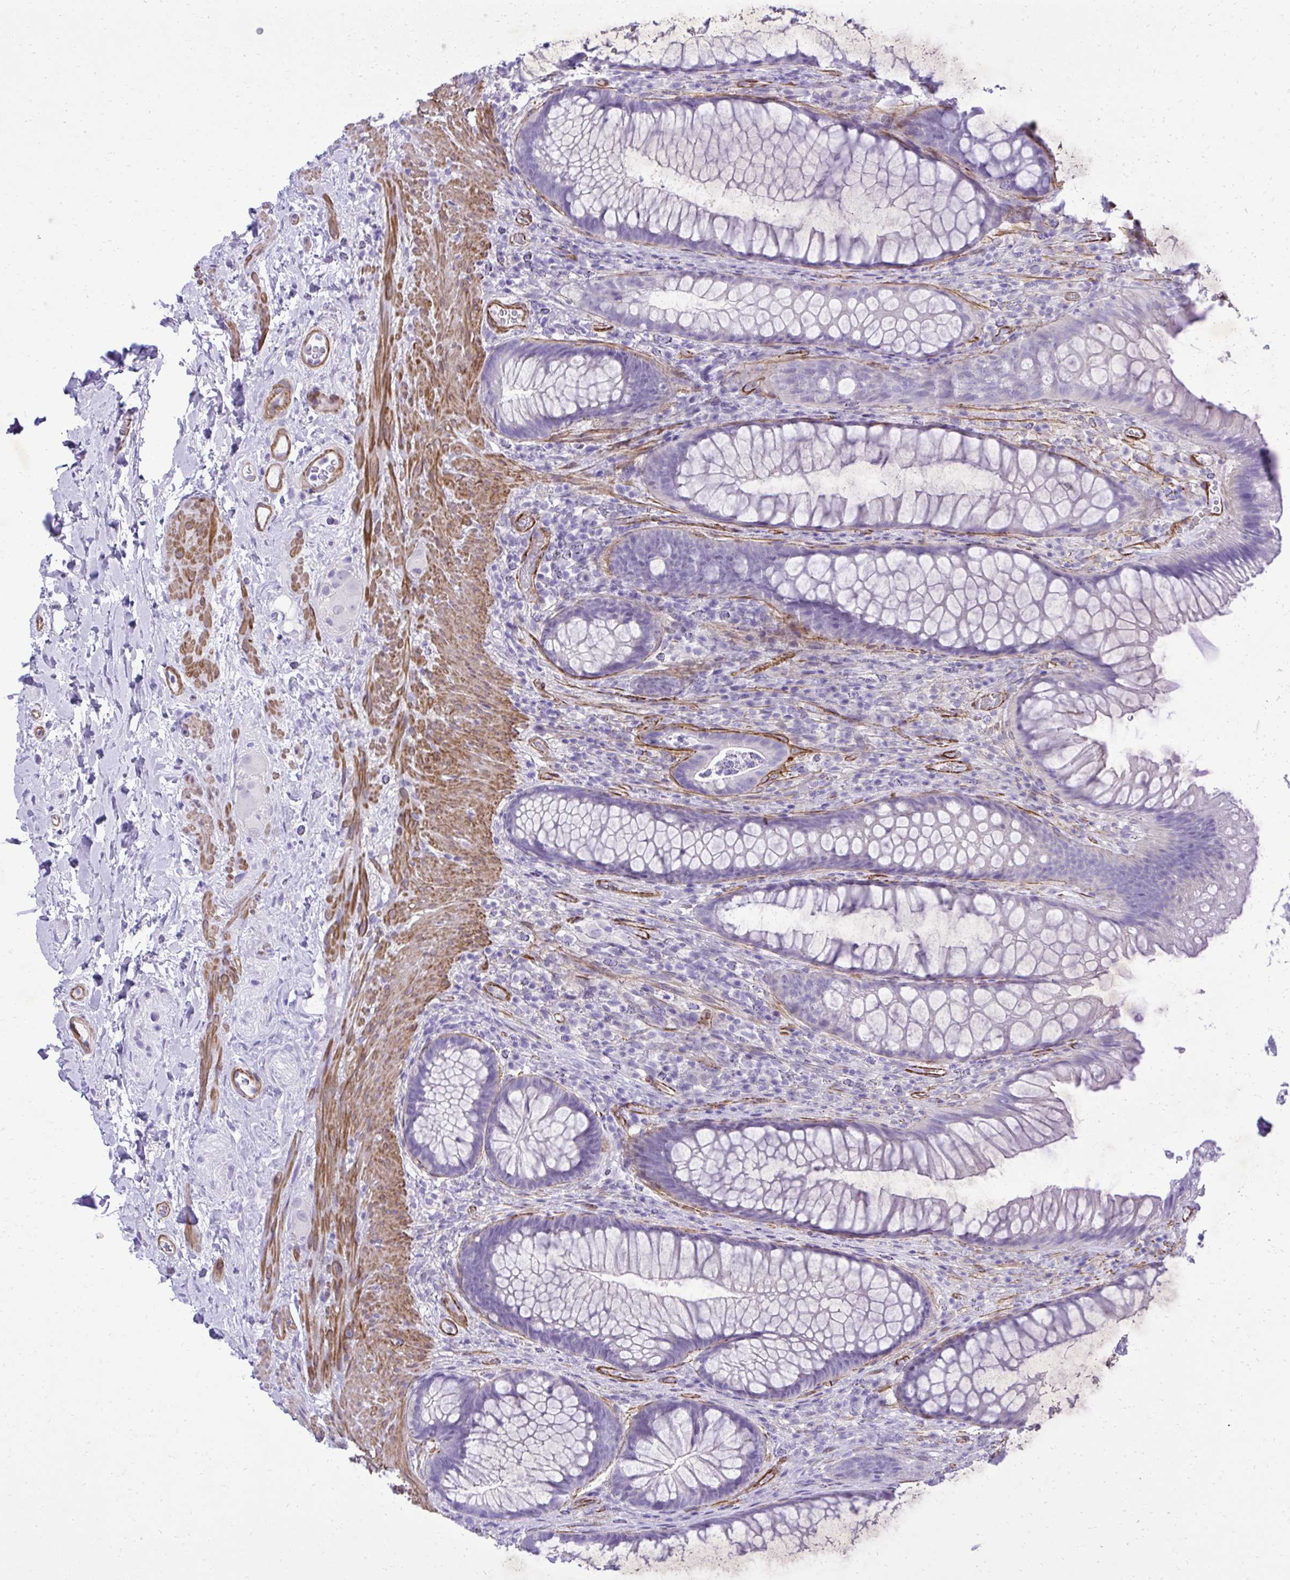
{"staining": {"intensity": "negative", "quantity": "none", "location": "none"}, "tissue": "rectum", "cell_type": "Glandular cells", "image_type": "normal", "snomed": [{"axis": "morphology", "description": "Normal tissue, NOS"}, {"axis": "topography", "description": "Rectum"}], "caption": "The image demonstrates no significant staining in glandular cells of rectum.", "gene": "PITPNM3", "patient": {"sex": "male", "age": 53}}